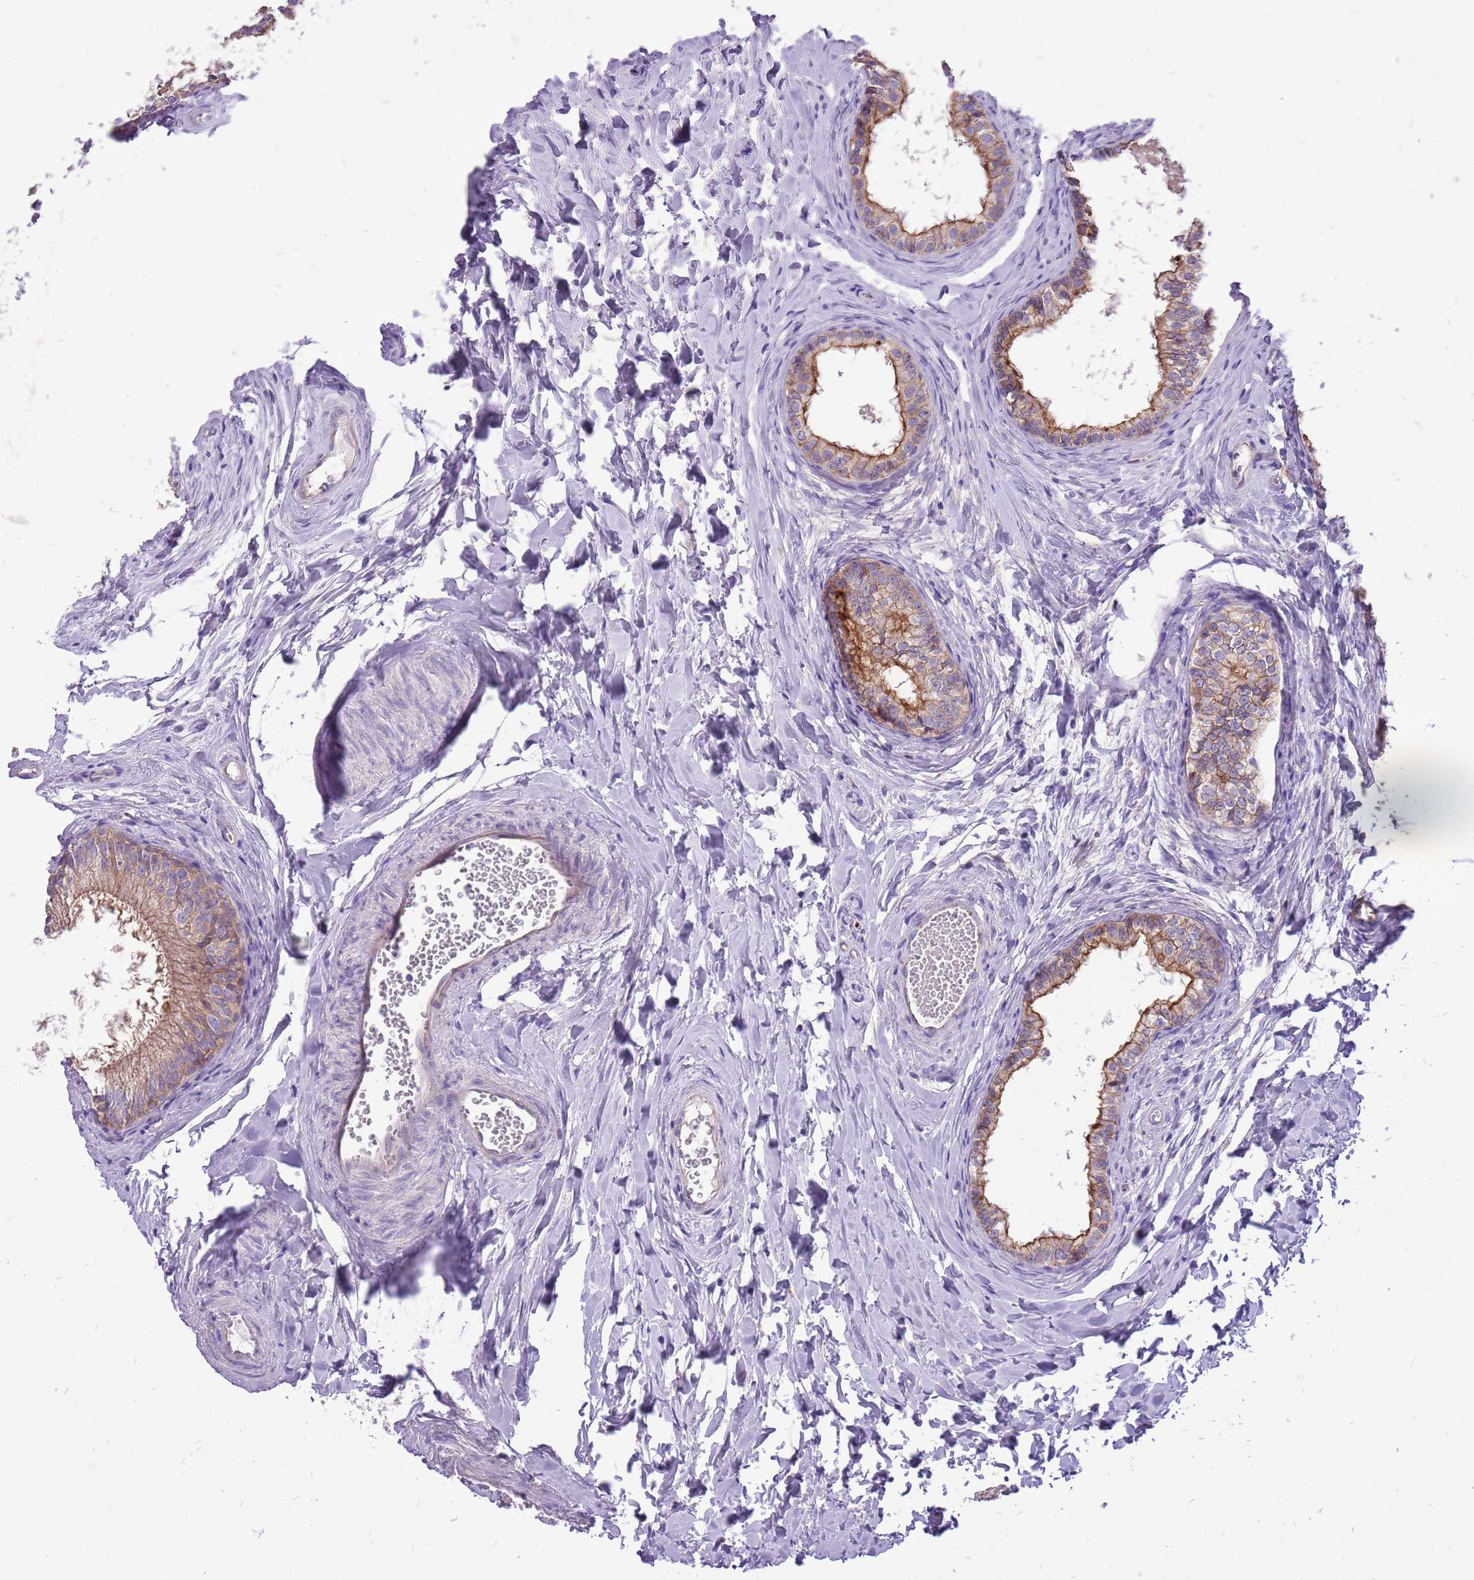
{"staining": {"intensity": "moderate", "quantity": ">75%", "location": "cytoplasmic/membranous"}, "tissue": "epididymis", "cell_type": "Glandular cells", "image_type": "normal", "snomed": [{"axis": "morphology", "description": "Normal tissue, NOS"}, {"axis": "topography", "description": "Epididymis"}], "caption": "Normal epididymis exhibits moderate cytoplasmic/membranous expression in about >75% of glandular cells, visualized by immunohistochemistry. Immunohistochemistry (ihc) stains the protein of interest in brown and the nuclei are stained blue.", "gene": "WDR90", "patient": {"sex": "male", "age": 34}}